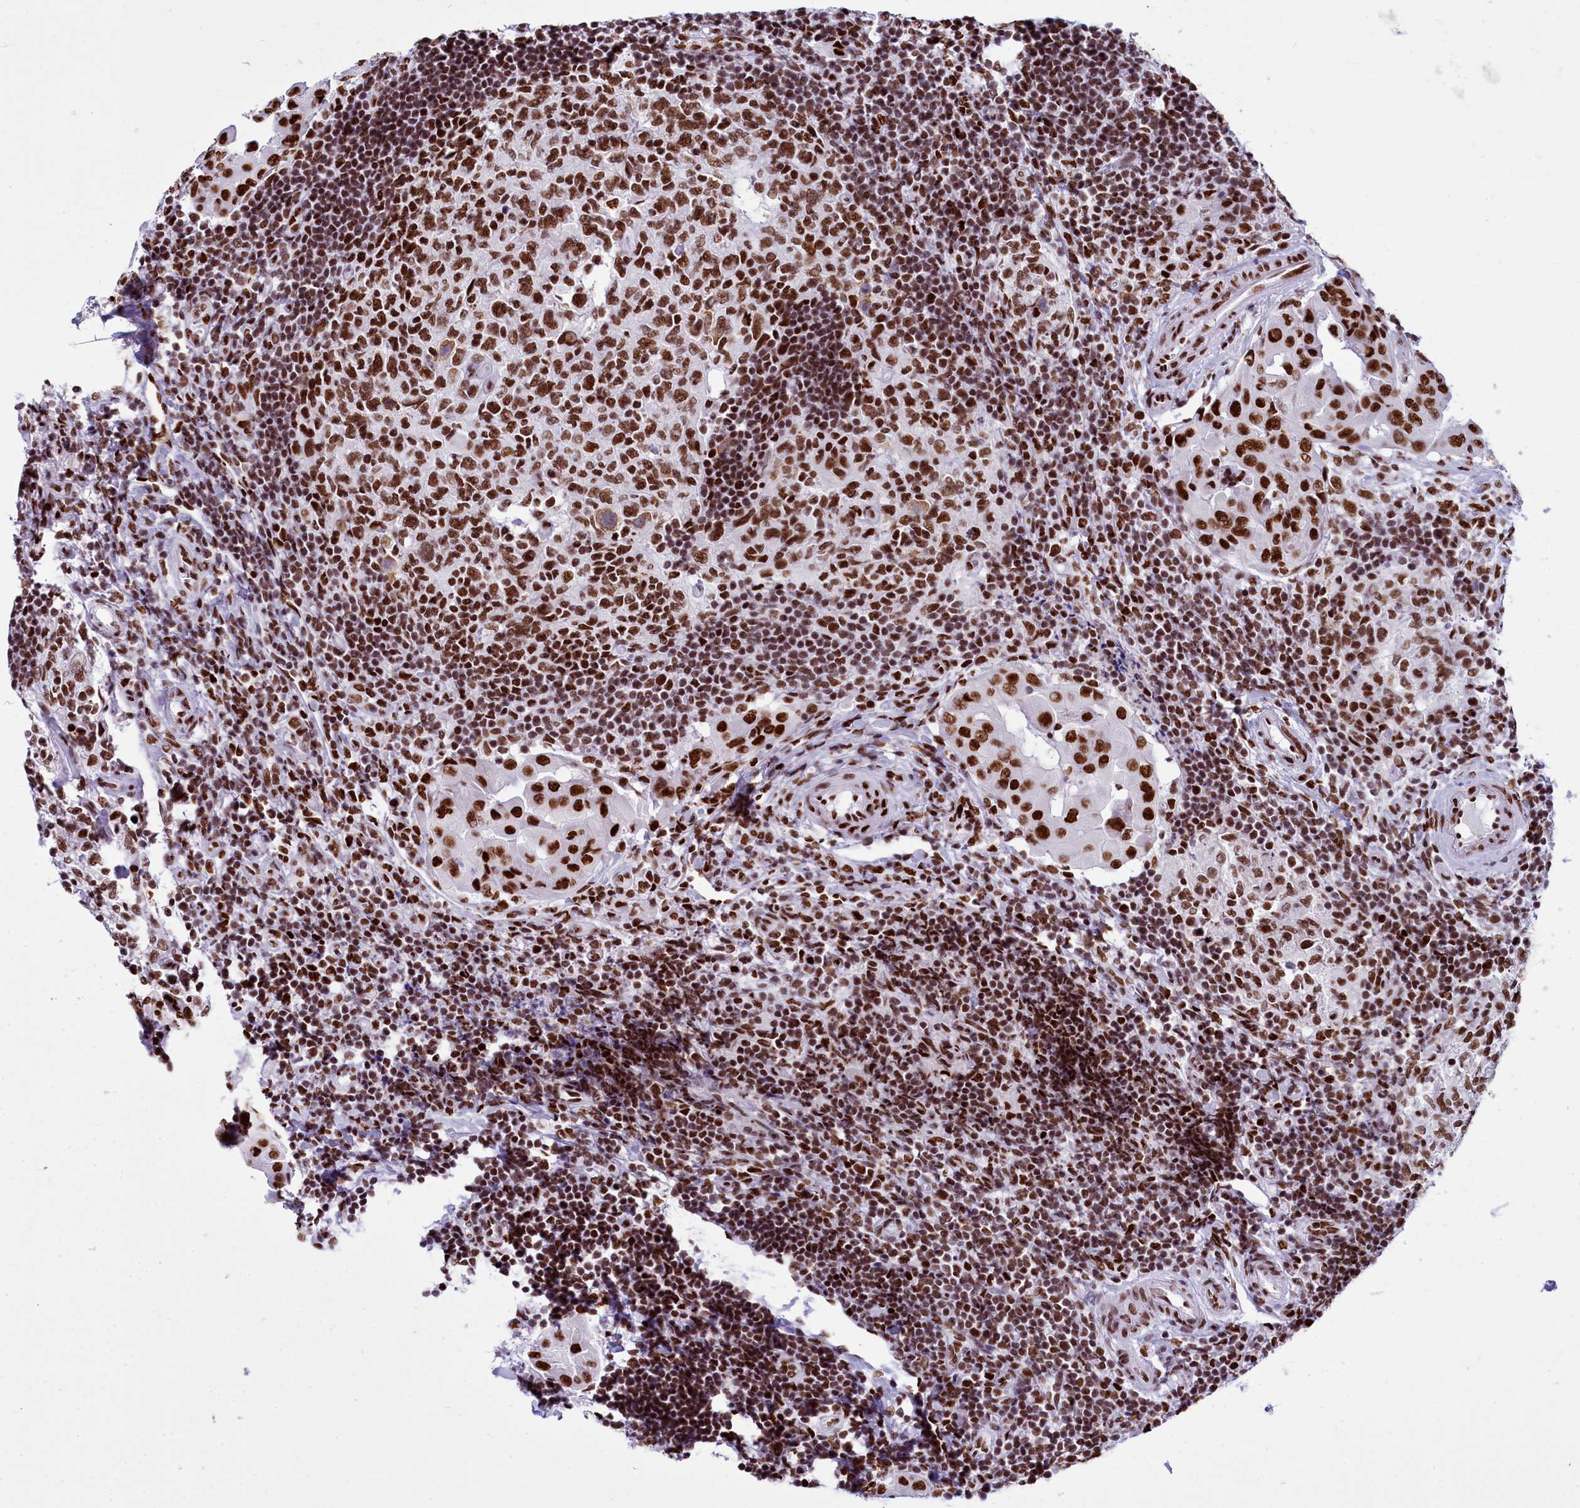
{"staining": {"intensity": "strong", "quantity": ">75%", "location": "nuclear"}, "tissue": "thyroid cancer", "cell_type": "Tumor cells", "image_type": "cancer", "snomed": [{"axis": "morphology", "description": "Papillary adenocarcinoma, NOS"}, {"axis": "topography", "description": "Thyroid gland"}], "caption": "IHC (DAB (3,3'-diaminobenzidine)) staining of thyroid cancer (papillary adenocarcinoma) reveals strong nuclear protein staining in about >75% of tumor cells. The protein is stained brown, and the nuclei are stained in blue (DAB IHC with brightfield microscopy, high magnification).", "gene": "RALY", "patient": {"sex": "male", "age": 33}}